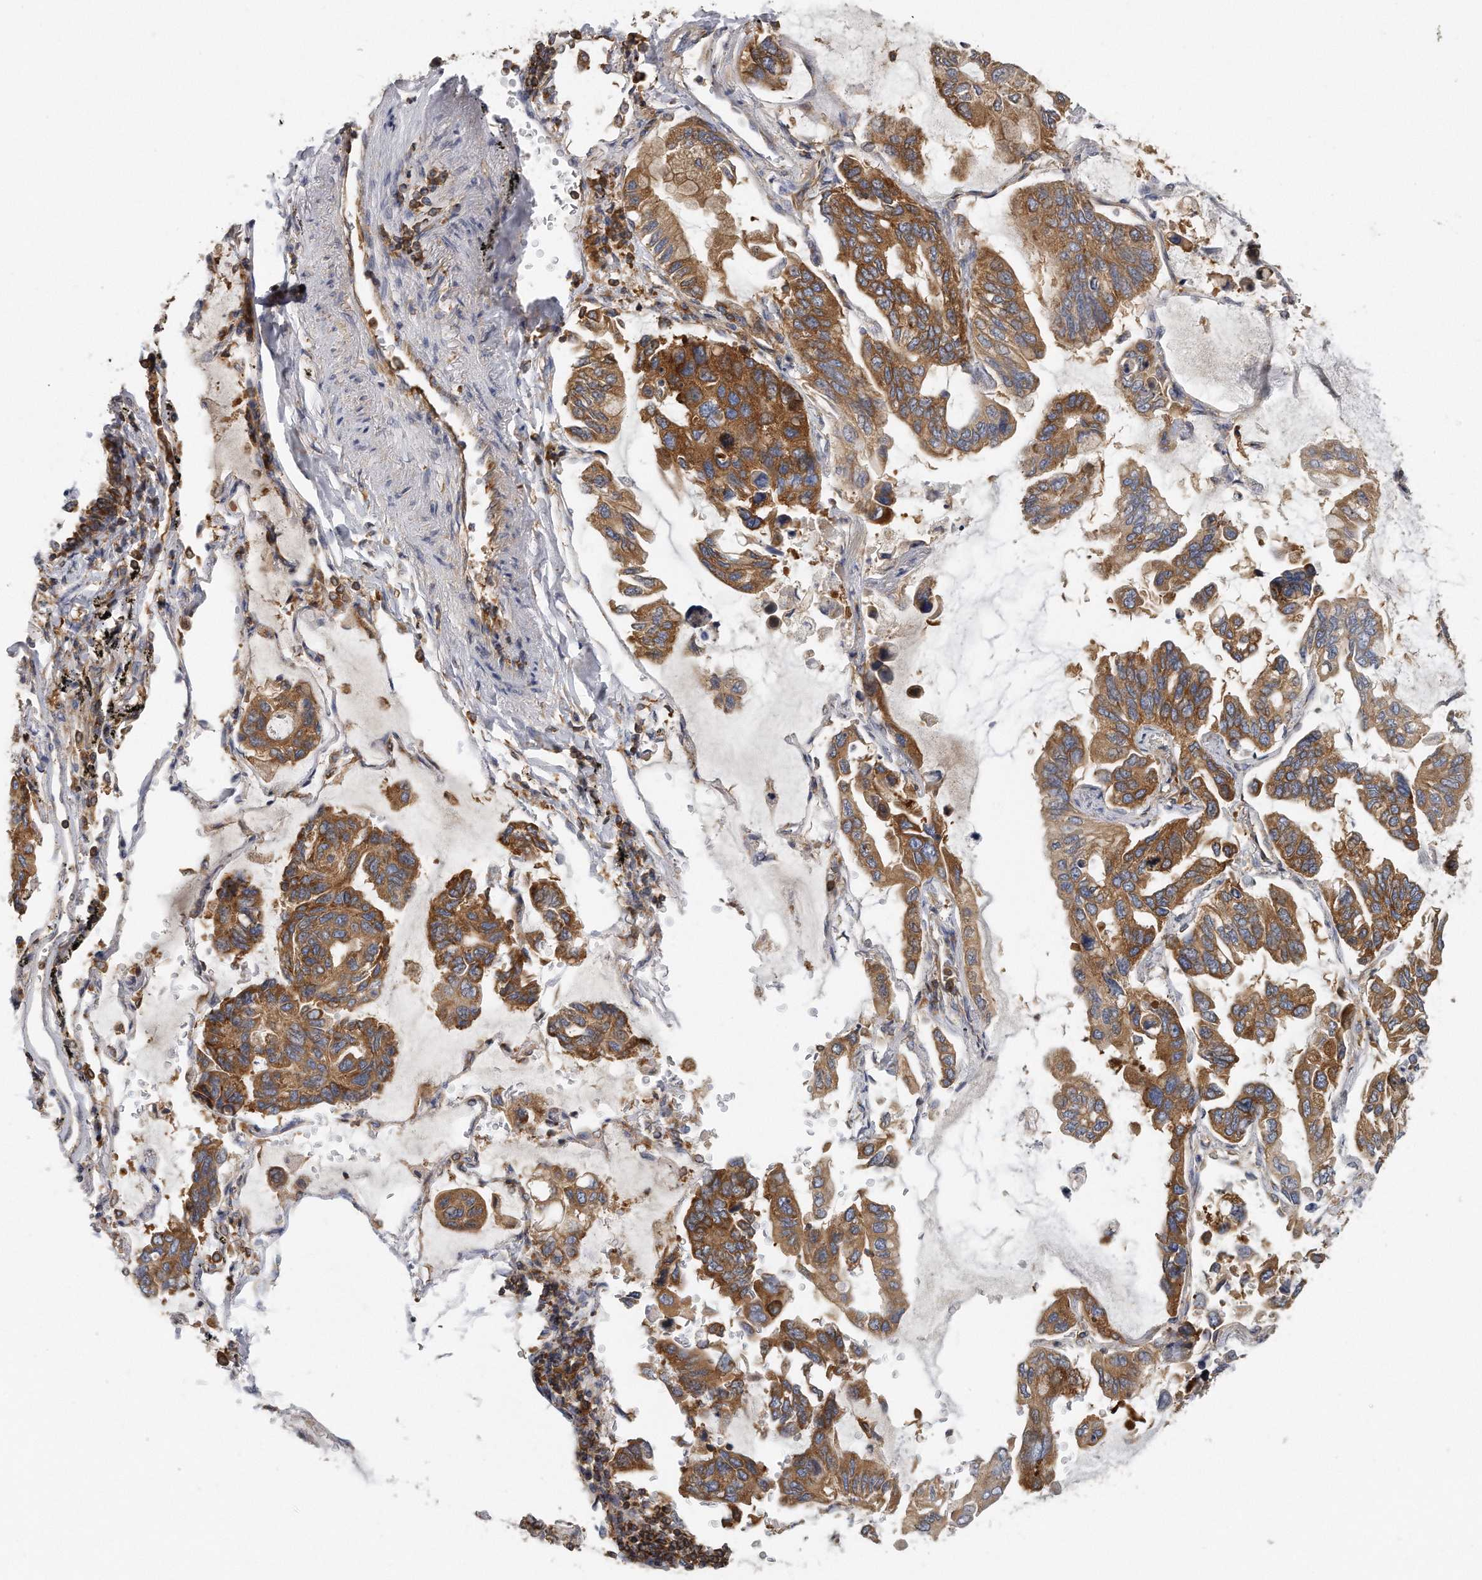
{"staining": {"intensity": "strong", "quantity": ">75%", "location": "cytoplasmic/membranous"}, "tissue": "lung cancer", "cell_type": "Tumor cells", "image_type": "cancer", "snomed": [{"axis": "morphology", "description": "Adenocarcinoma, NOS"}, {"axis": "topography", "description": "Lung"}], "caption": "An immunohistochemistry (IHC) image of neoplastic tissue is shown. Protein staining in brown highlights strong cytoplasmic/membranous positivity in lung cancer within tumor cells.", "gene": "EIF3I", "patient": {"sex": "male", "age": 64}}